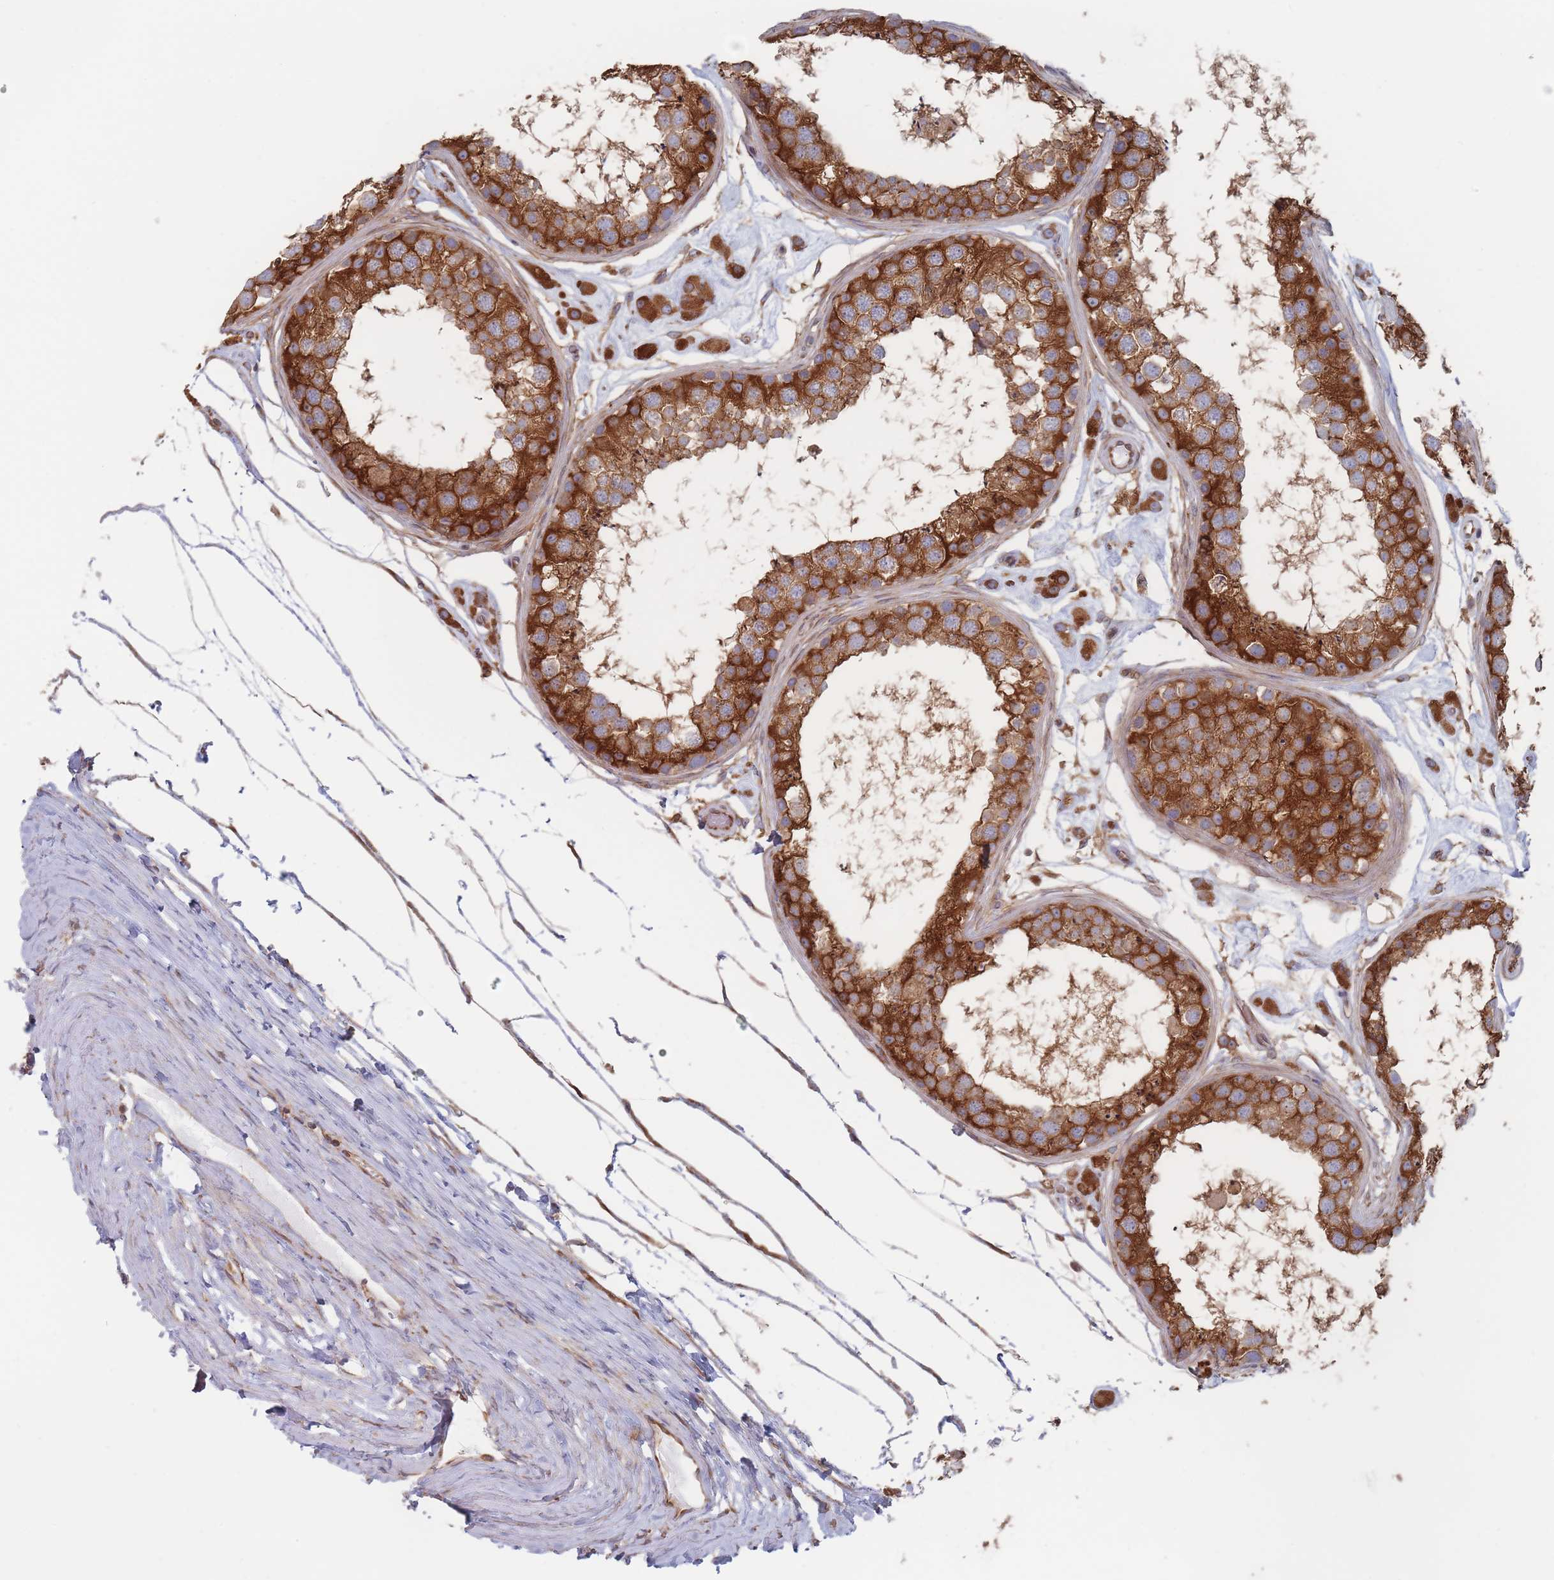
{"staining": {"intensity": "strong", "quantity": ">75%", "location": "cytoplasmic/membranous"}, "tissue": "testis", "cell_type": "Cells in seminiferous ducts", "image_type": "normal", "snomed": [{"axis": "morphology", "description": "Normal tissue, NOS"}, {"axis": "topography", "description": "Testis"}], "caption": "Brown immunohistochemical staining in unremarkable testis reveals strong cytoplasmic/membranous expression in about >75% of cells in seminiferous ducts.", "gene": "KDSR", "patient": {"sex": "male", "age": 25}}